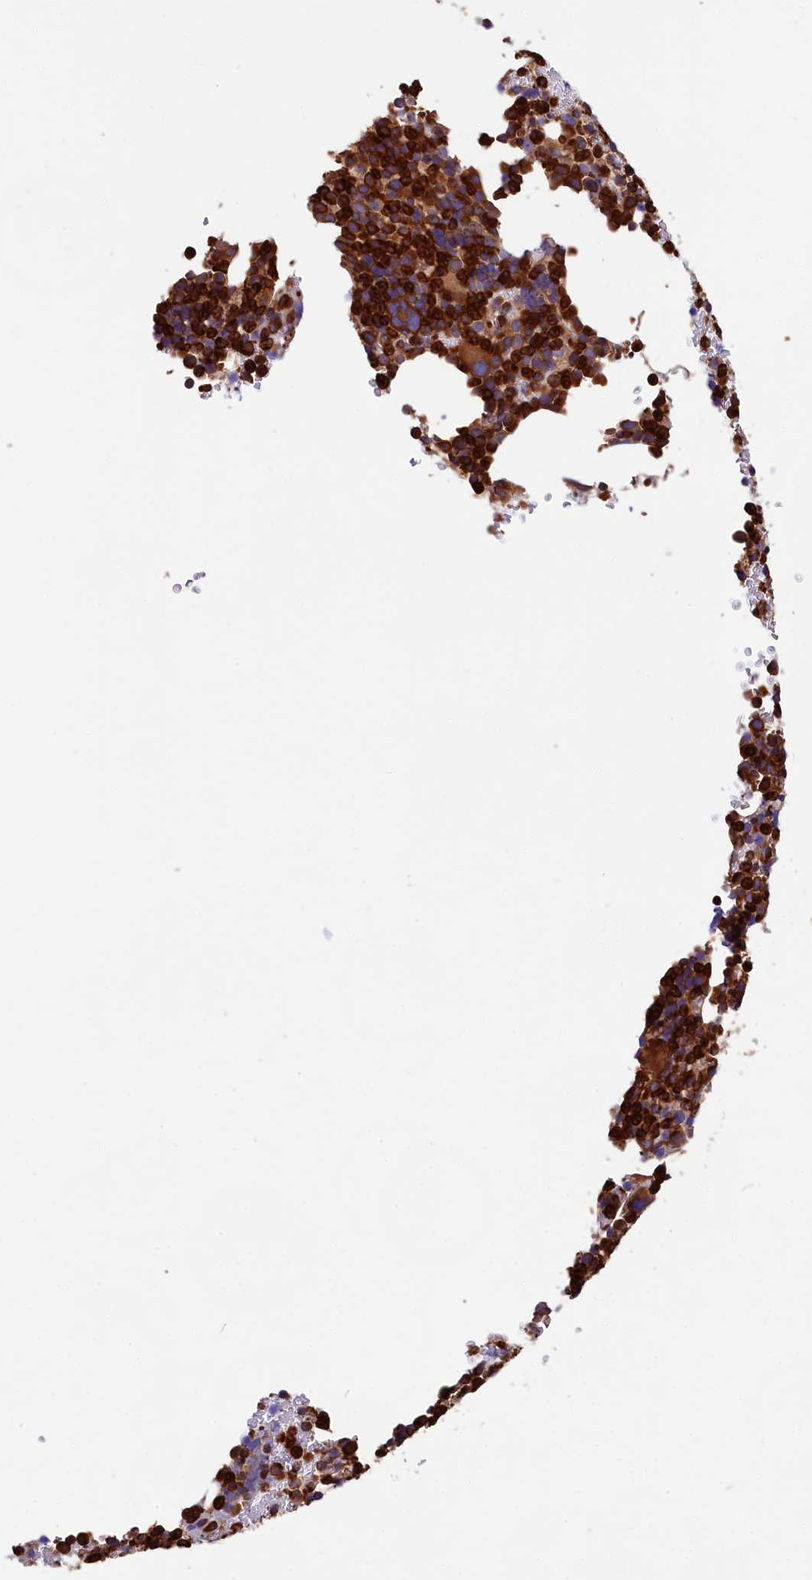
{"staining": {"intensity": "strong", "quantity": ">75%", "location": "cytoplasmic/membranous"}, "tissue": "bone marrow", "cell_type": "Hematopoietic cells", "image_type": "normal", "snomed": [{"axis": "morphology", "description": "Normal tissue, NOS"}, {"axis": "topography", "description": "Bone marrow"}], "caption": "Immunohistochemical staining of normal bone marrow displays >75% levels of strong cytoplasmic/membranous protein positivity in approximately >75% of hematopoietic cells.", "gene": "GYS1", "patient": {"sex": "female", "age": 82}}